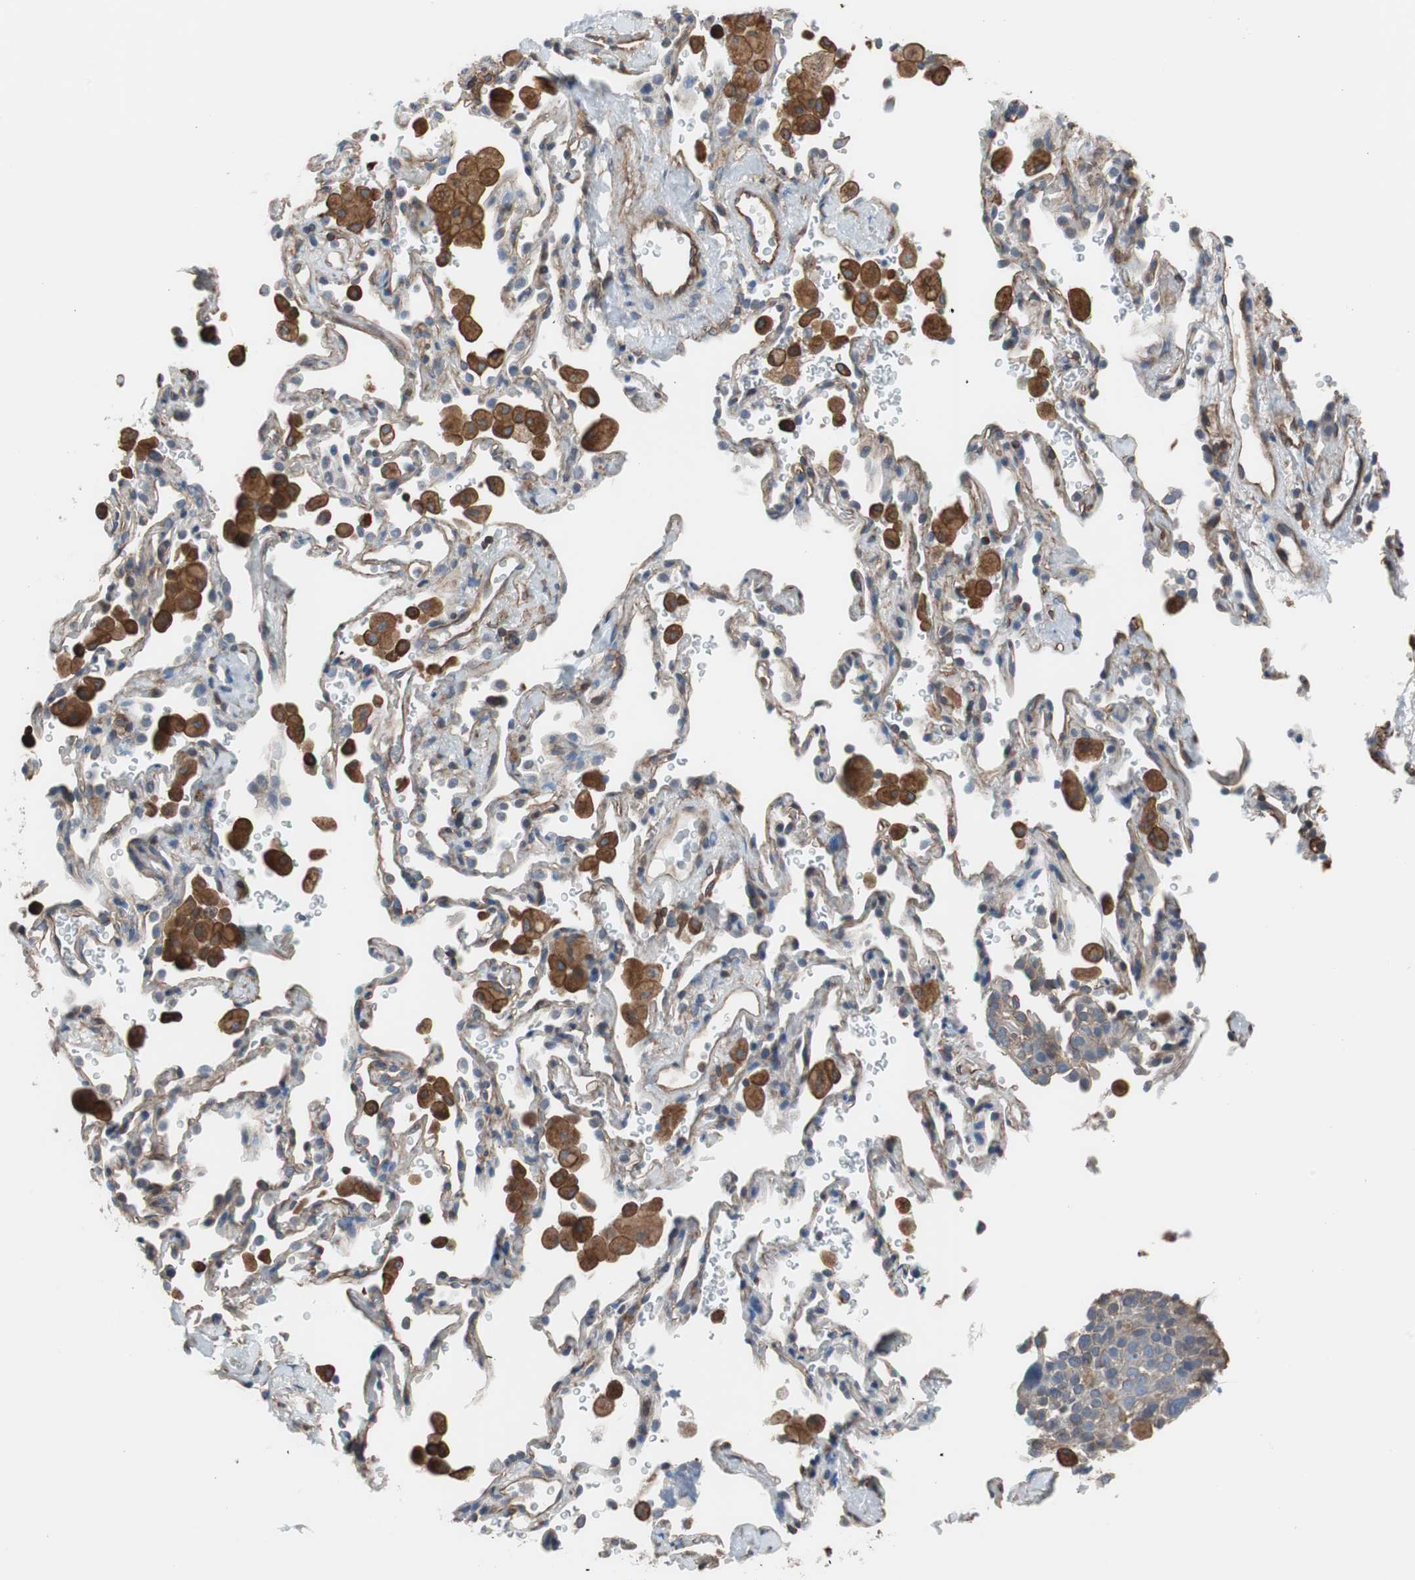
{"staining": {"intensity": "weak", "quantity": "<25%", "location": "cytoplasmic/membranous"}, "tissue": "lung cancer", "cell_type": "Tumor cells", "image_type": "cancer", "snomed": [{"axis": "morphology", "description": "Squamous cell carcinoma, NOS"}, {"axis": "topography", "description": "Lung"}], "caption": "A histopathology image of squamous cell carcinoma (lung) stained for a protein displays no brown staining in tumor cells.", "gene": "KIF3B", "patient": {"sex": "male", "age": 54}}